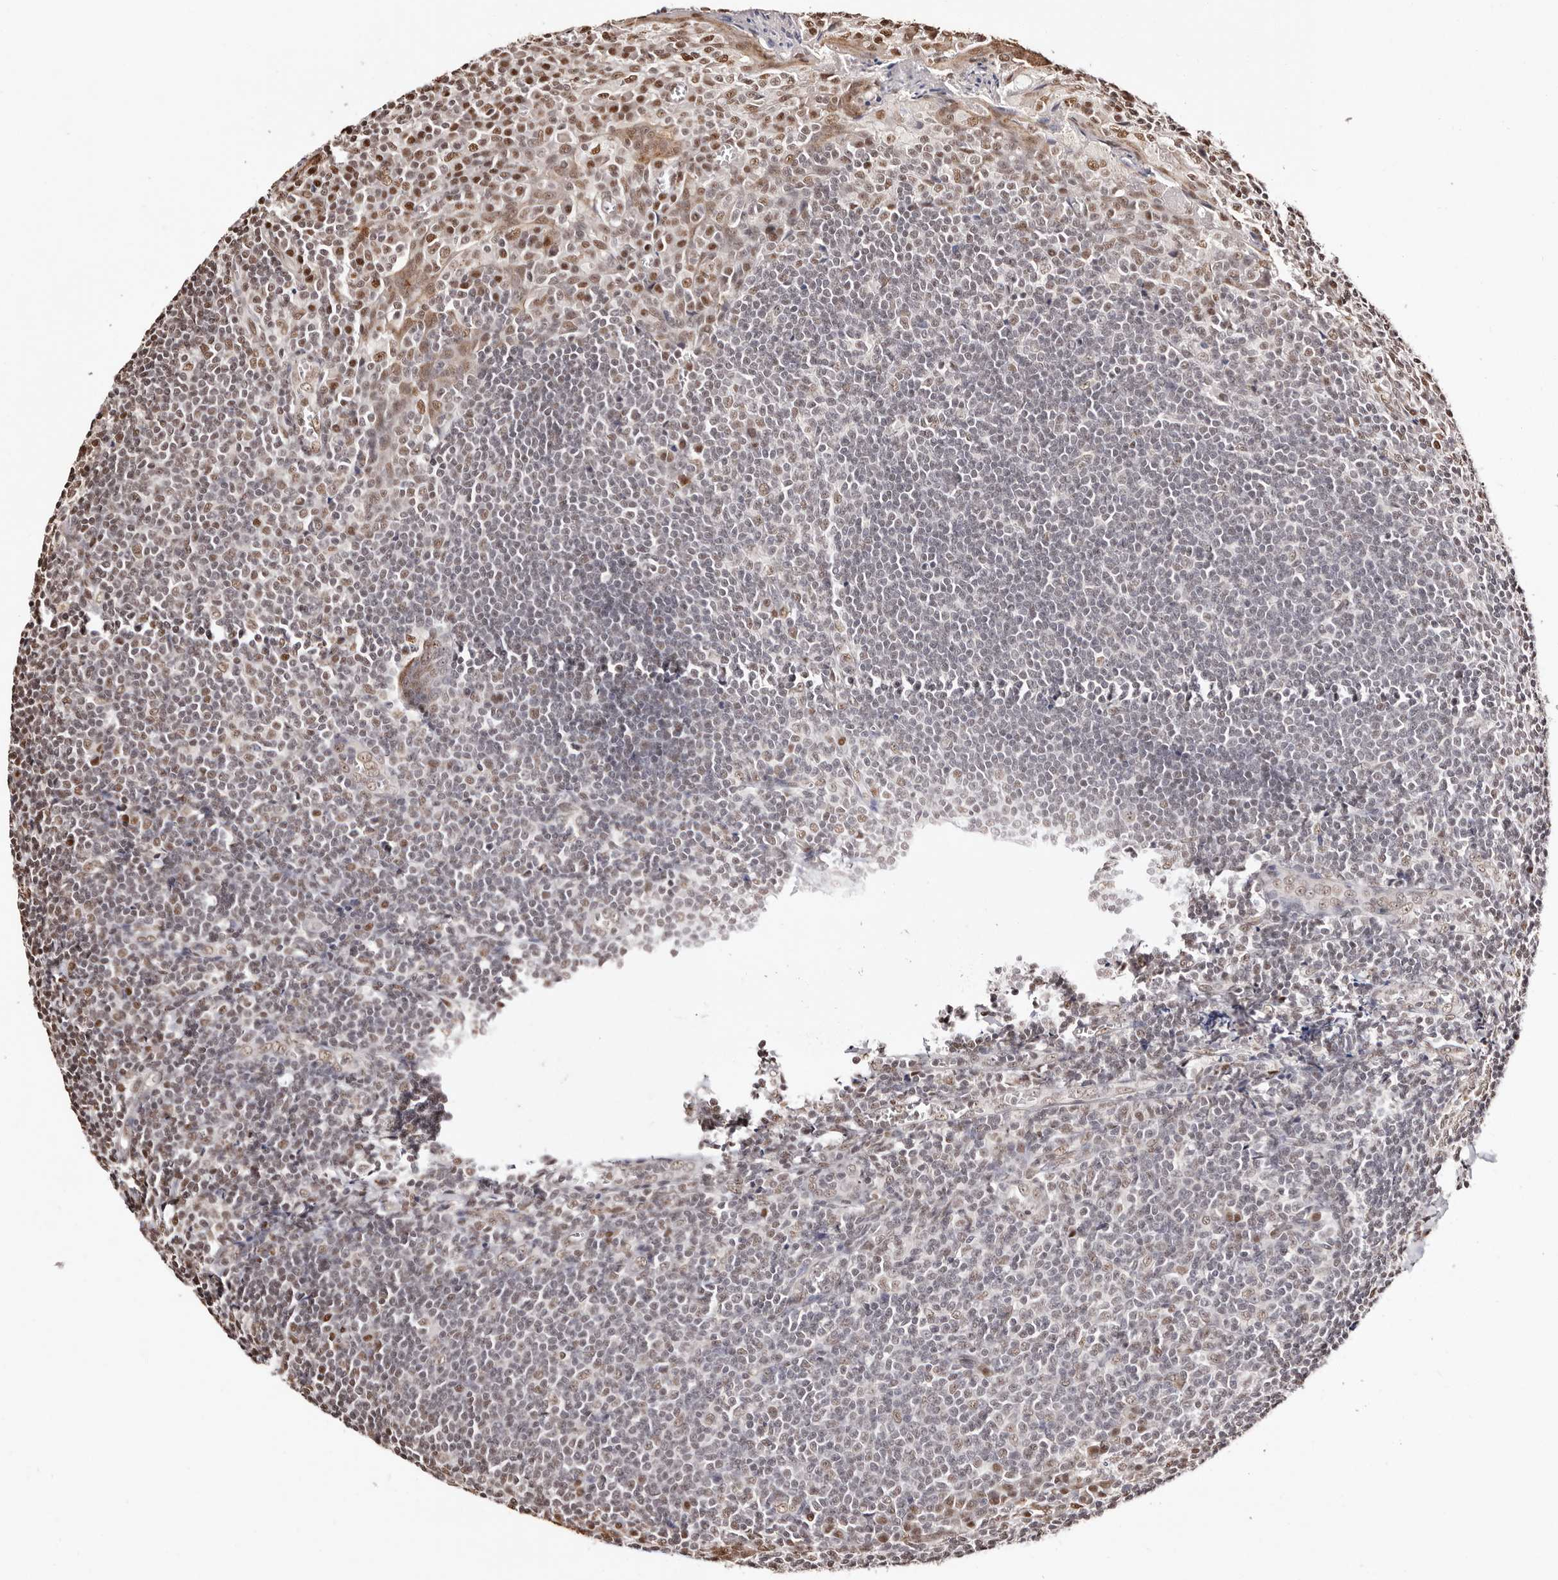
{"staining": {"intensity": "weak", "quantity": "<25%", "location": "nuclear"}, "tissue": "tonsil", "cell_type": "Germinal center cells", "image_type": "normal", "snomed": [{"axis": "morphology", "description": "Normal tissue, NOS"}, {"axis": "topography", "description": "Tonsil"}], "caption": "IHC histopathology image of unremarkable tonsil: human tonsil stained with DAB displays no significant protein expression in germinal center cells. (DAB (3,3'-diaminobenzidine) immunohistochemistry (IHC), high magnification).", "gene": "BICRAL", "patient": {"sex": "male", "age": 27}}